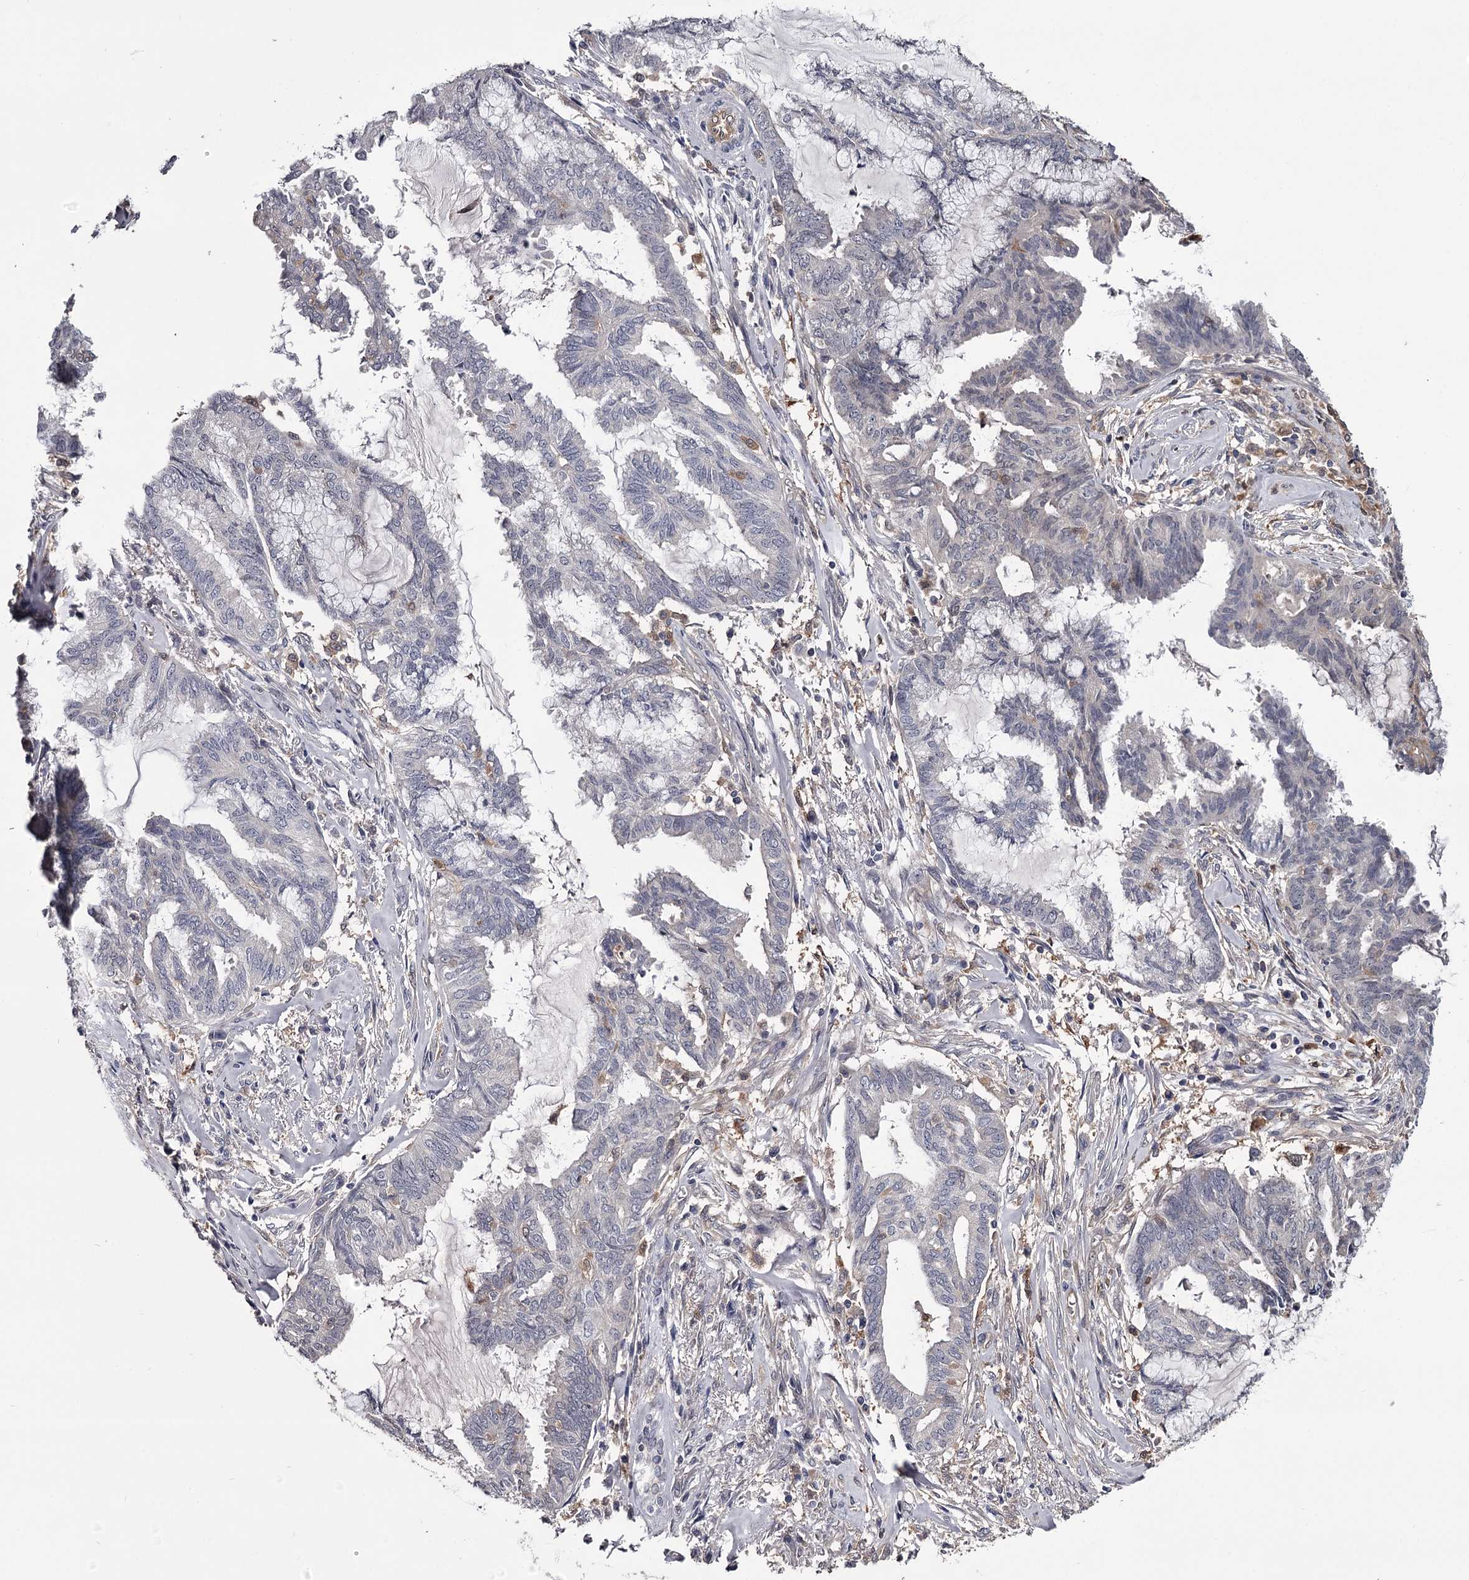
{"staining": {"intensity": "negative", "quantity": "none", "location": "none"}, "tissue": "endometrial cancer", "cell_type": "Tumor cells", "image_type": "cancer", "snomed": [{"axis": "morphology", "description": "Adenocarcinoma, NOS"}, {"axis": "topography", "description": "Endometrium"}], "caption": "Protein analysis of endometrial cancer (adenocarcinoma) shows no significant positivity in tumor cells.", "gene": "GSTO1", "patient": {"sex": "female", "age": 86}}